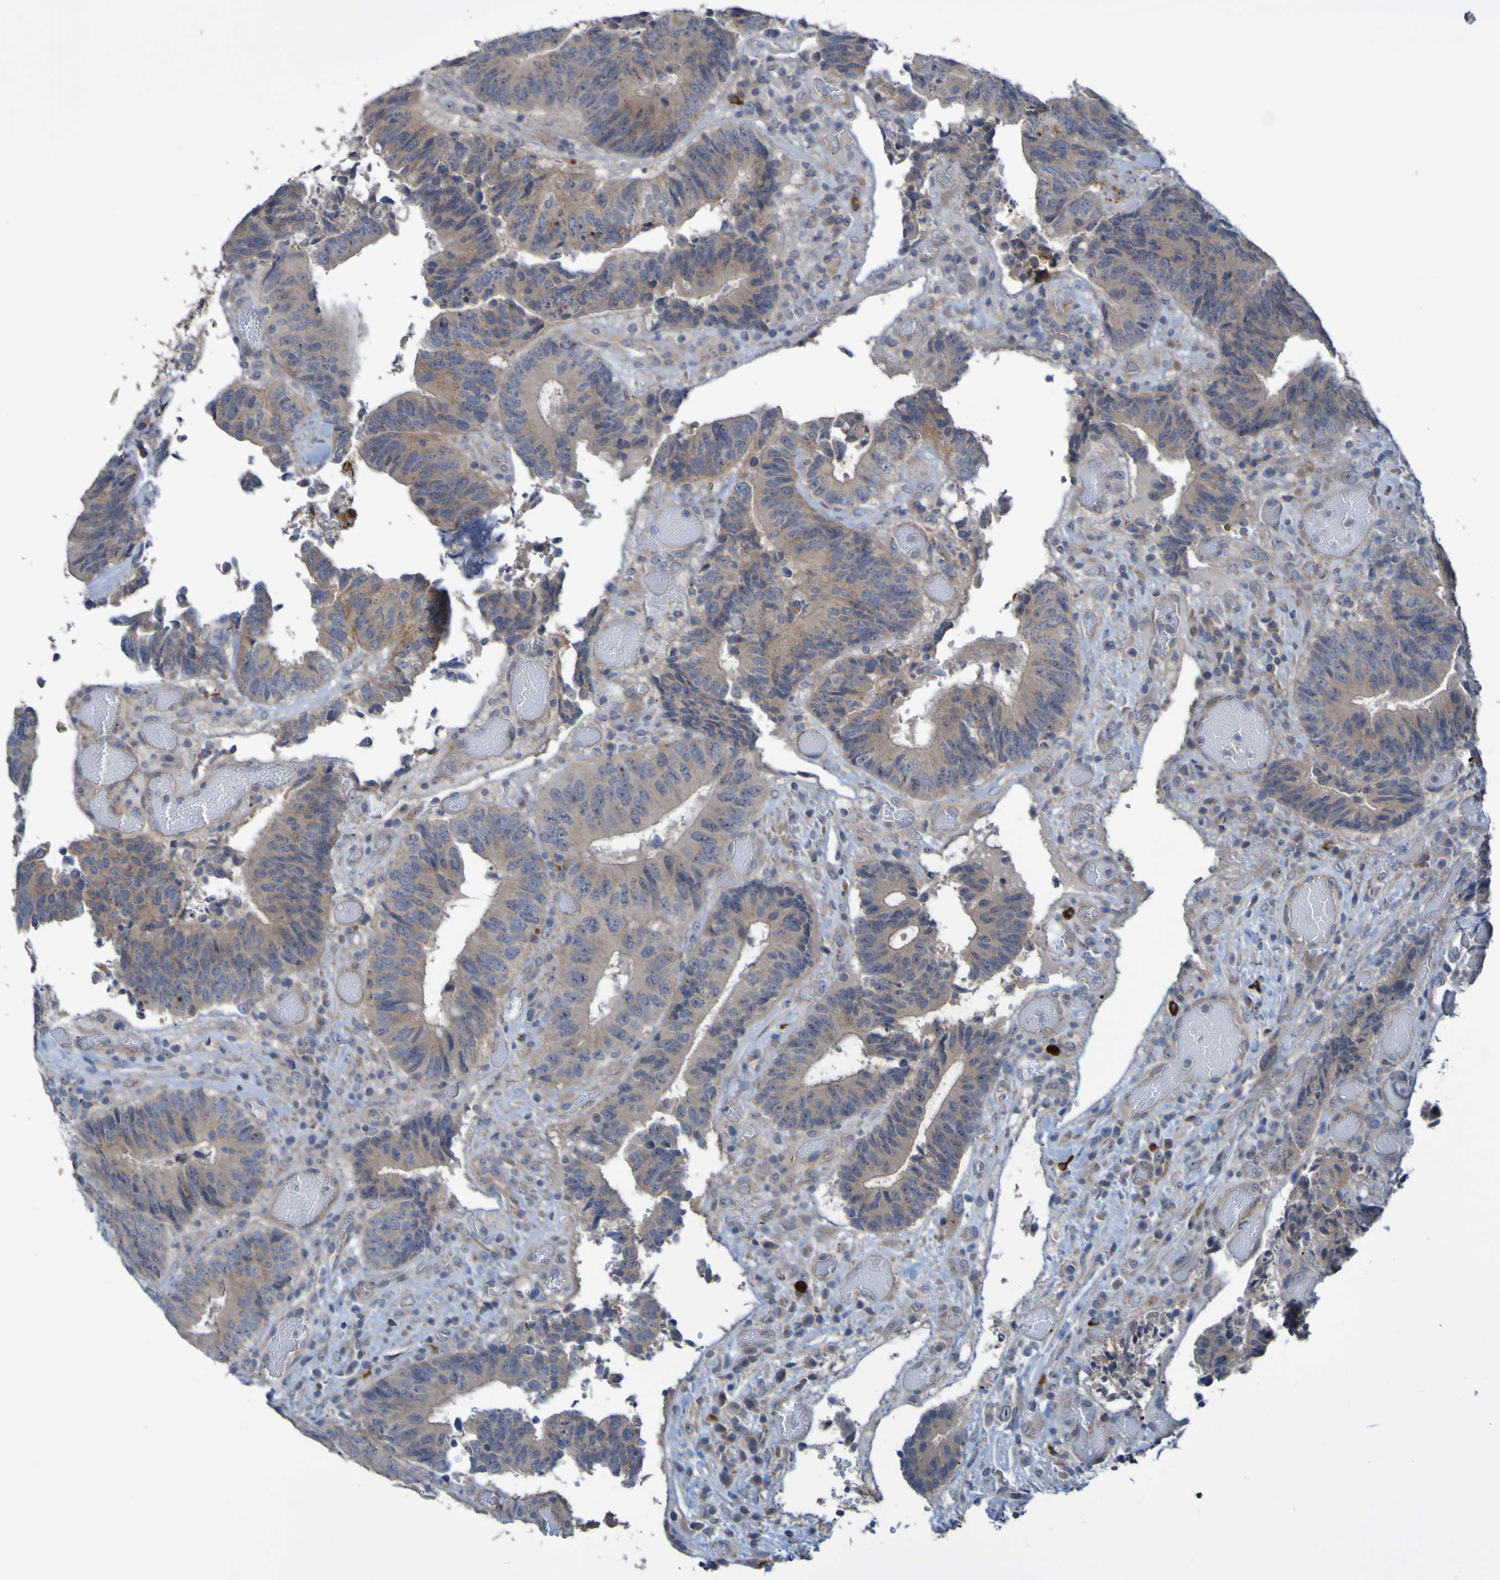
{"staining": {"intensity": "moderate", "quantity": ">75%", "location": "cytoplasmic/membranous"}, "tissue": "colorectal cancer", "cell_type": "Tumor cells", "image_type": "cancer", "snomed": [{"axis": "morphology", "description": "Adenocarcinoma, NOS"}, {"axis": "topography", "description": "Rectum"}], "caption": "Protein analysis of colorectal cancer tissue shows moderate cytoplasmic/membranous positivity in about >75% of tumor cells. (Stains: DAB (3,3'-diaminobenzidine) in brown, nuclei in blue, Microscopy: brightfield microscopy at high magnification).", "gene": "ANGPT4", "patient": {"sex": "male", "age": 72}}